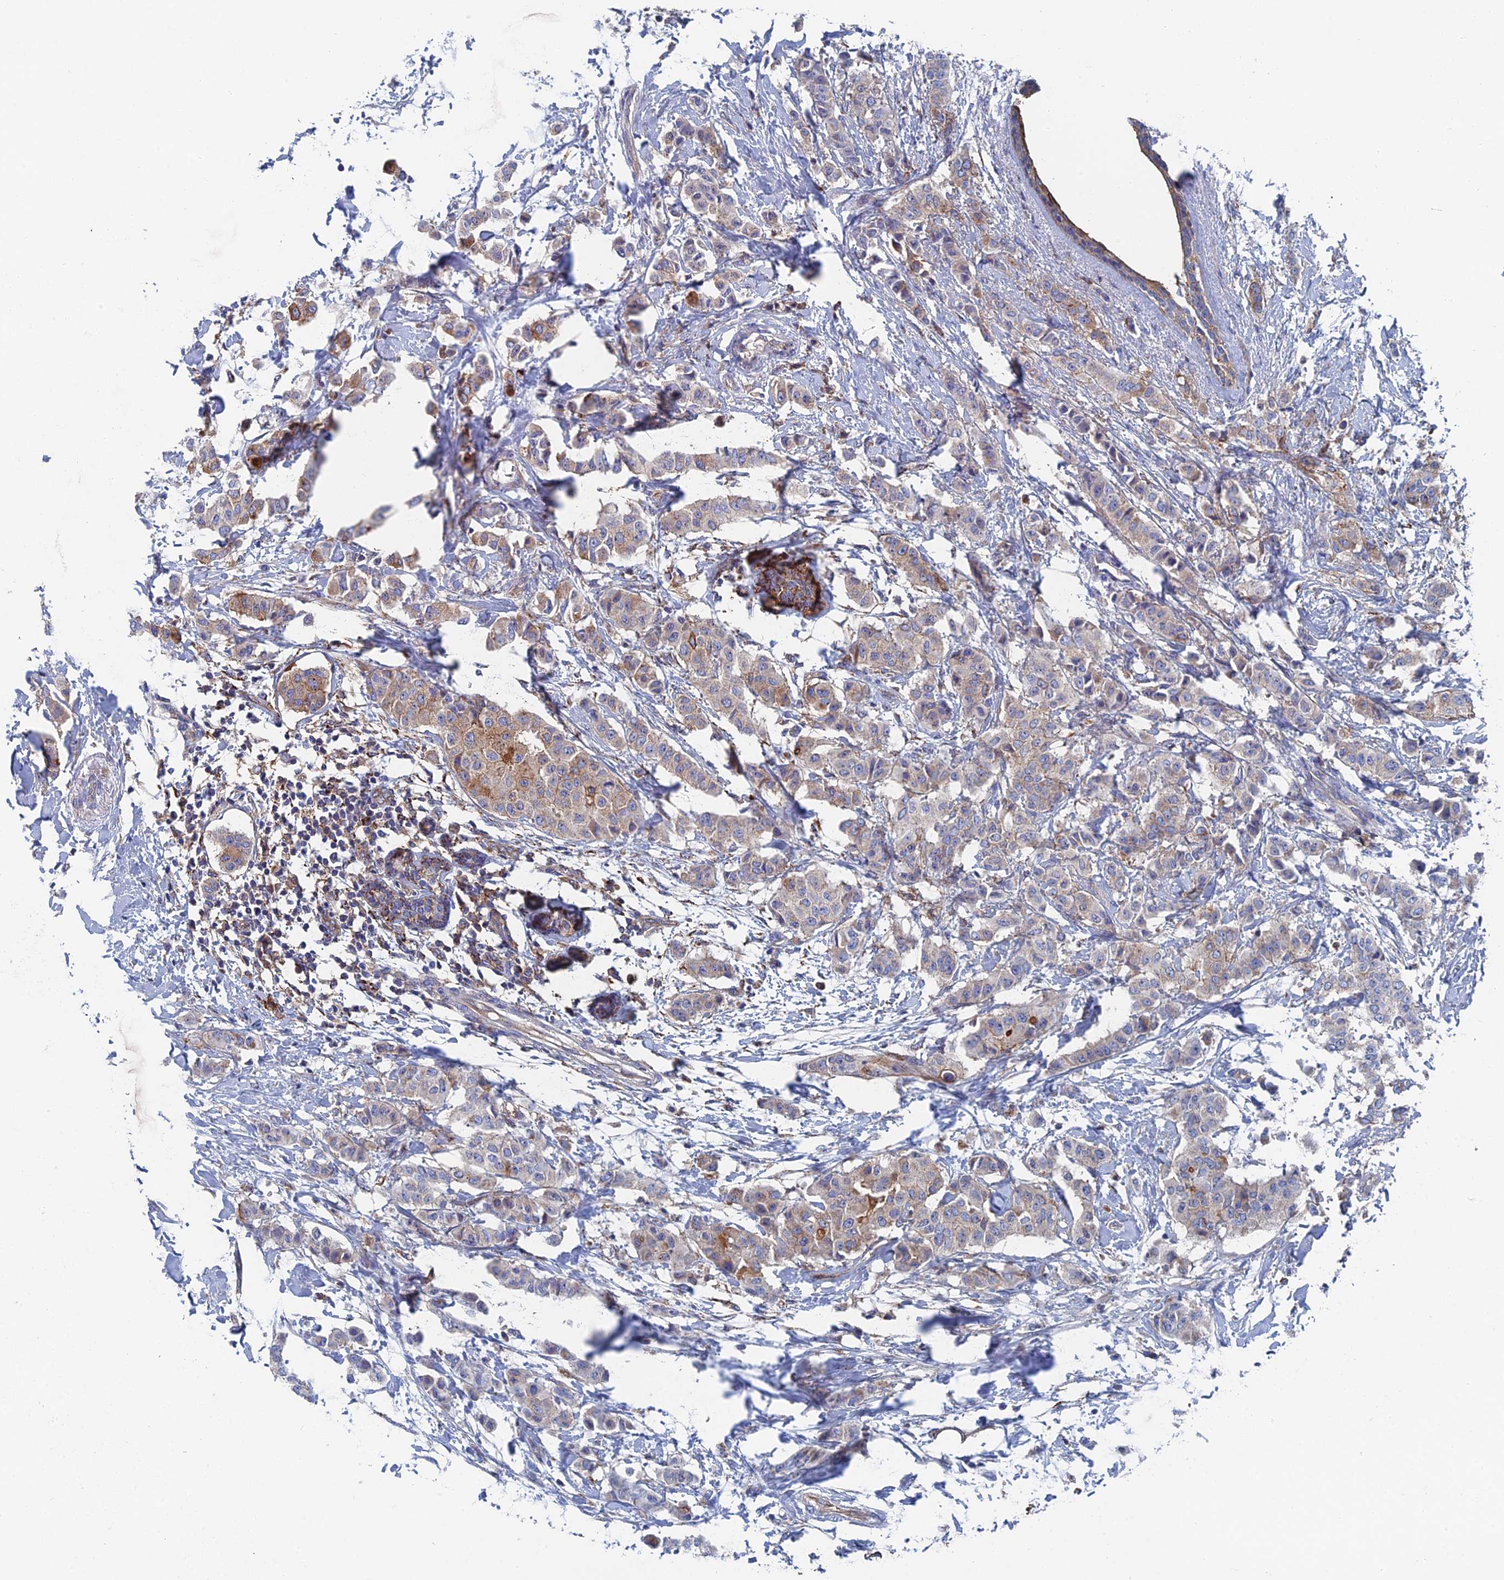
{"staining": {"intensity": "weak", "quantity": "25%-75%", "location": "cytoplasmic/membranous"}, "tissue": "breast cancer", "cell_type": "Tumor cells", "image_type": "cancer", "snomed": [{"axis": "morphology", "description": "Duct carcinoma"}, {"axis": "topography", "description": "Breast"}], "caption": "The immunohistochemical stain shows weak cytoplasmic/membranous positivity in tumor cells of breast cancer tissue.", "gene": "SNX11", "patient": {"sex": "female", "age": 40}}